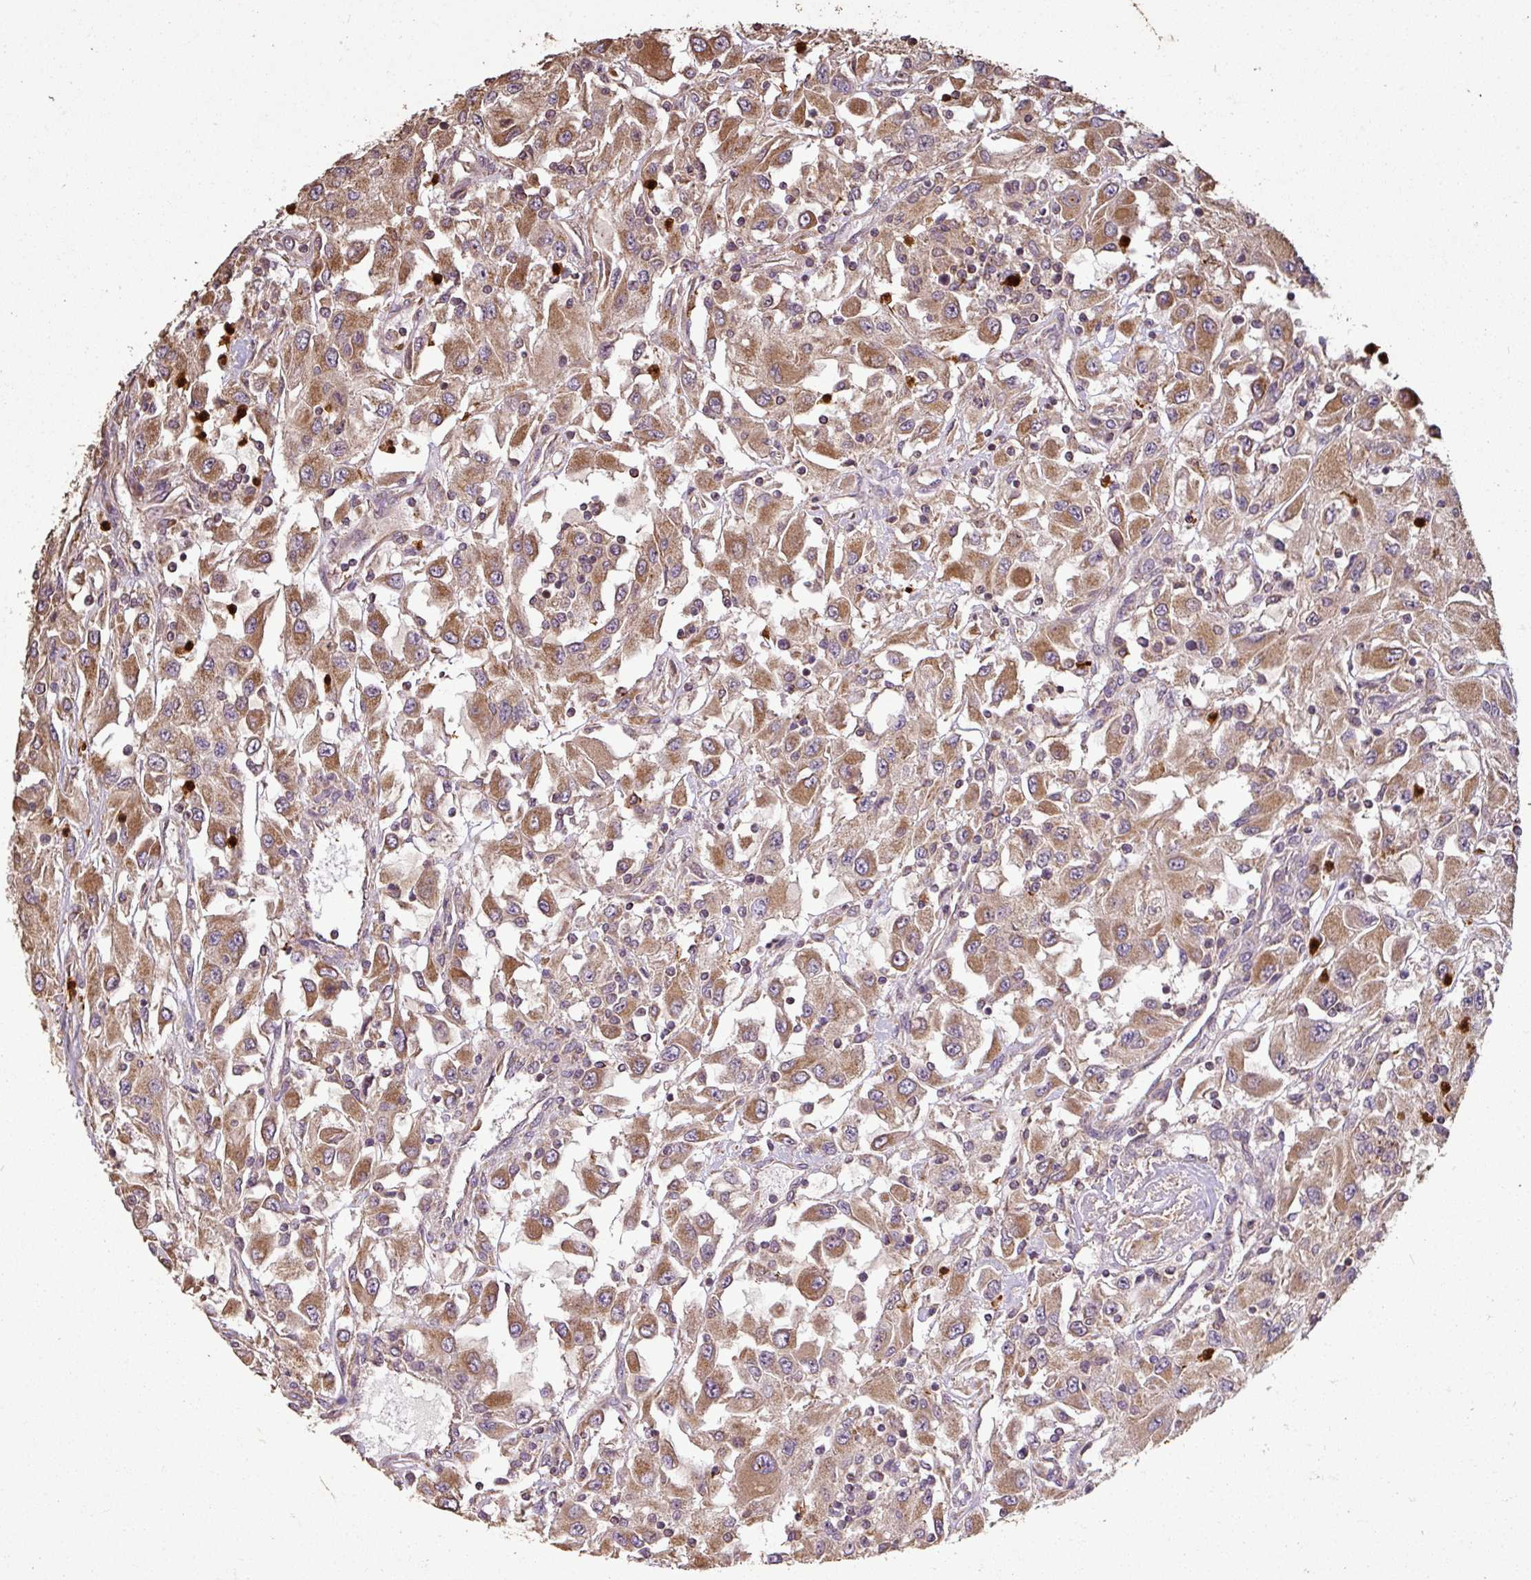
{"staining": {"intensity": "moderate", "quantity": ">75%", "location": "cytoplasmic/membranous"}, "tissue": "renal cancer", "cell_type": "Tumor cells", "image_type": "cancer", "snomed": [{"axis": "morphology", "description": "Adenocarcinoma, NOS"}, {"axis": "topography", "description": "Kidney"}], "caption": "Human renal cancer (adenocarcinoma) stained with a protein marker shows moderate staining in tumor cells.", "gene": "PLEKHM1", "patient": {"sex": "female", "age": 67}}